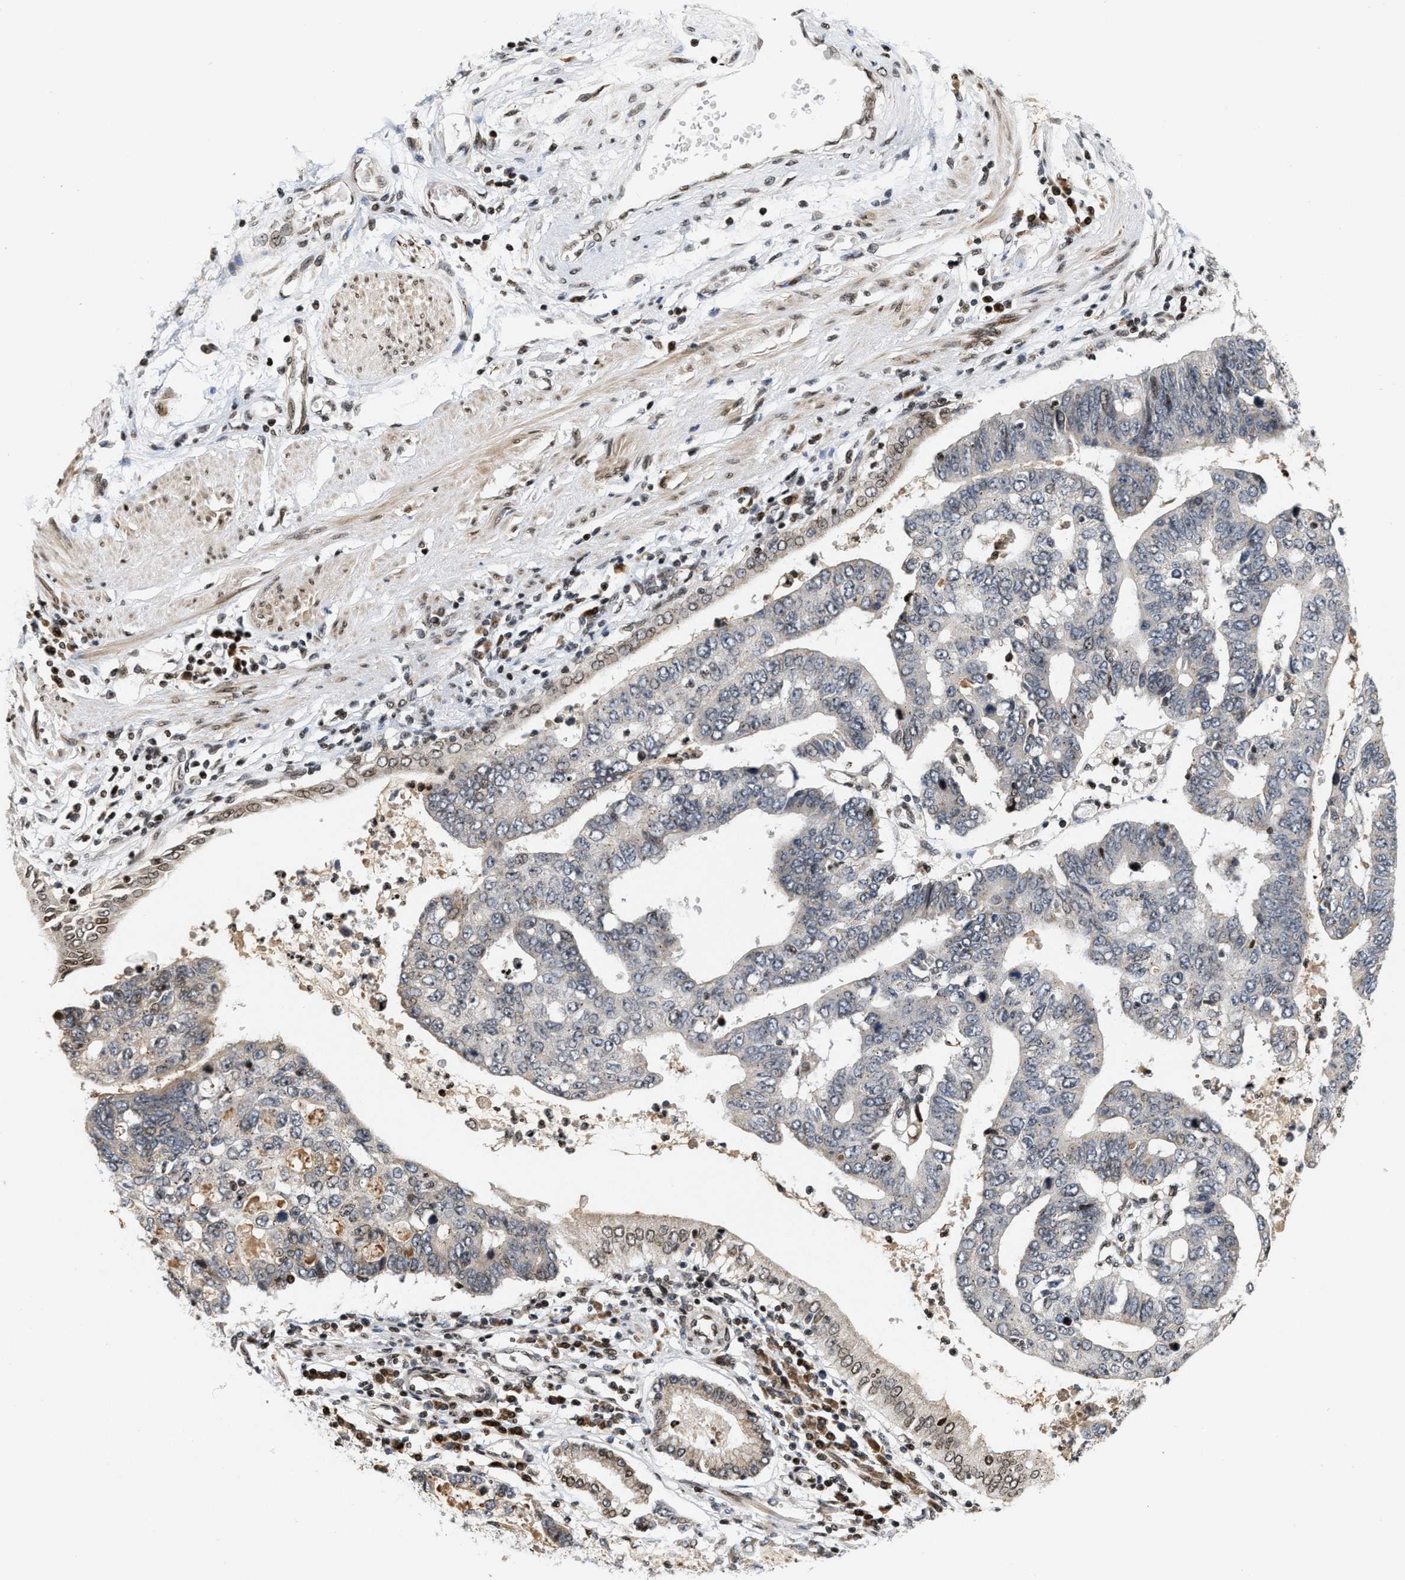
{"staining": {"intensity": "weak", "quantity": "<25%", "location": "cytoplasmic/membranous"}, "tissue": "stomach cancer", "cell_type": "Tumor cells", "image_type": "cancer", "snomed": [{"axis": "morphology", "description": "Adenocarcinoma, NOS"}, {"axis": "topography", "description": "Stomach"}], "caption": "A high-resolution histopathology image shows immunohistochemistry staining of adenocarcinoma (stomach), which demonstrates no significant positivity in tumor cells. (IHC, brightfield microscopy, high magnification).", "gene": "PDZD2", "patient": {"sex": "male", "age": 59}}